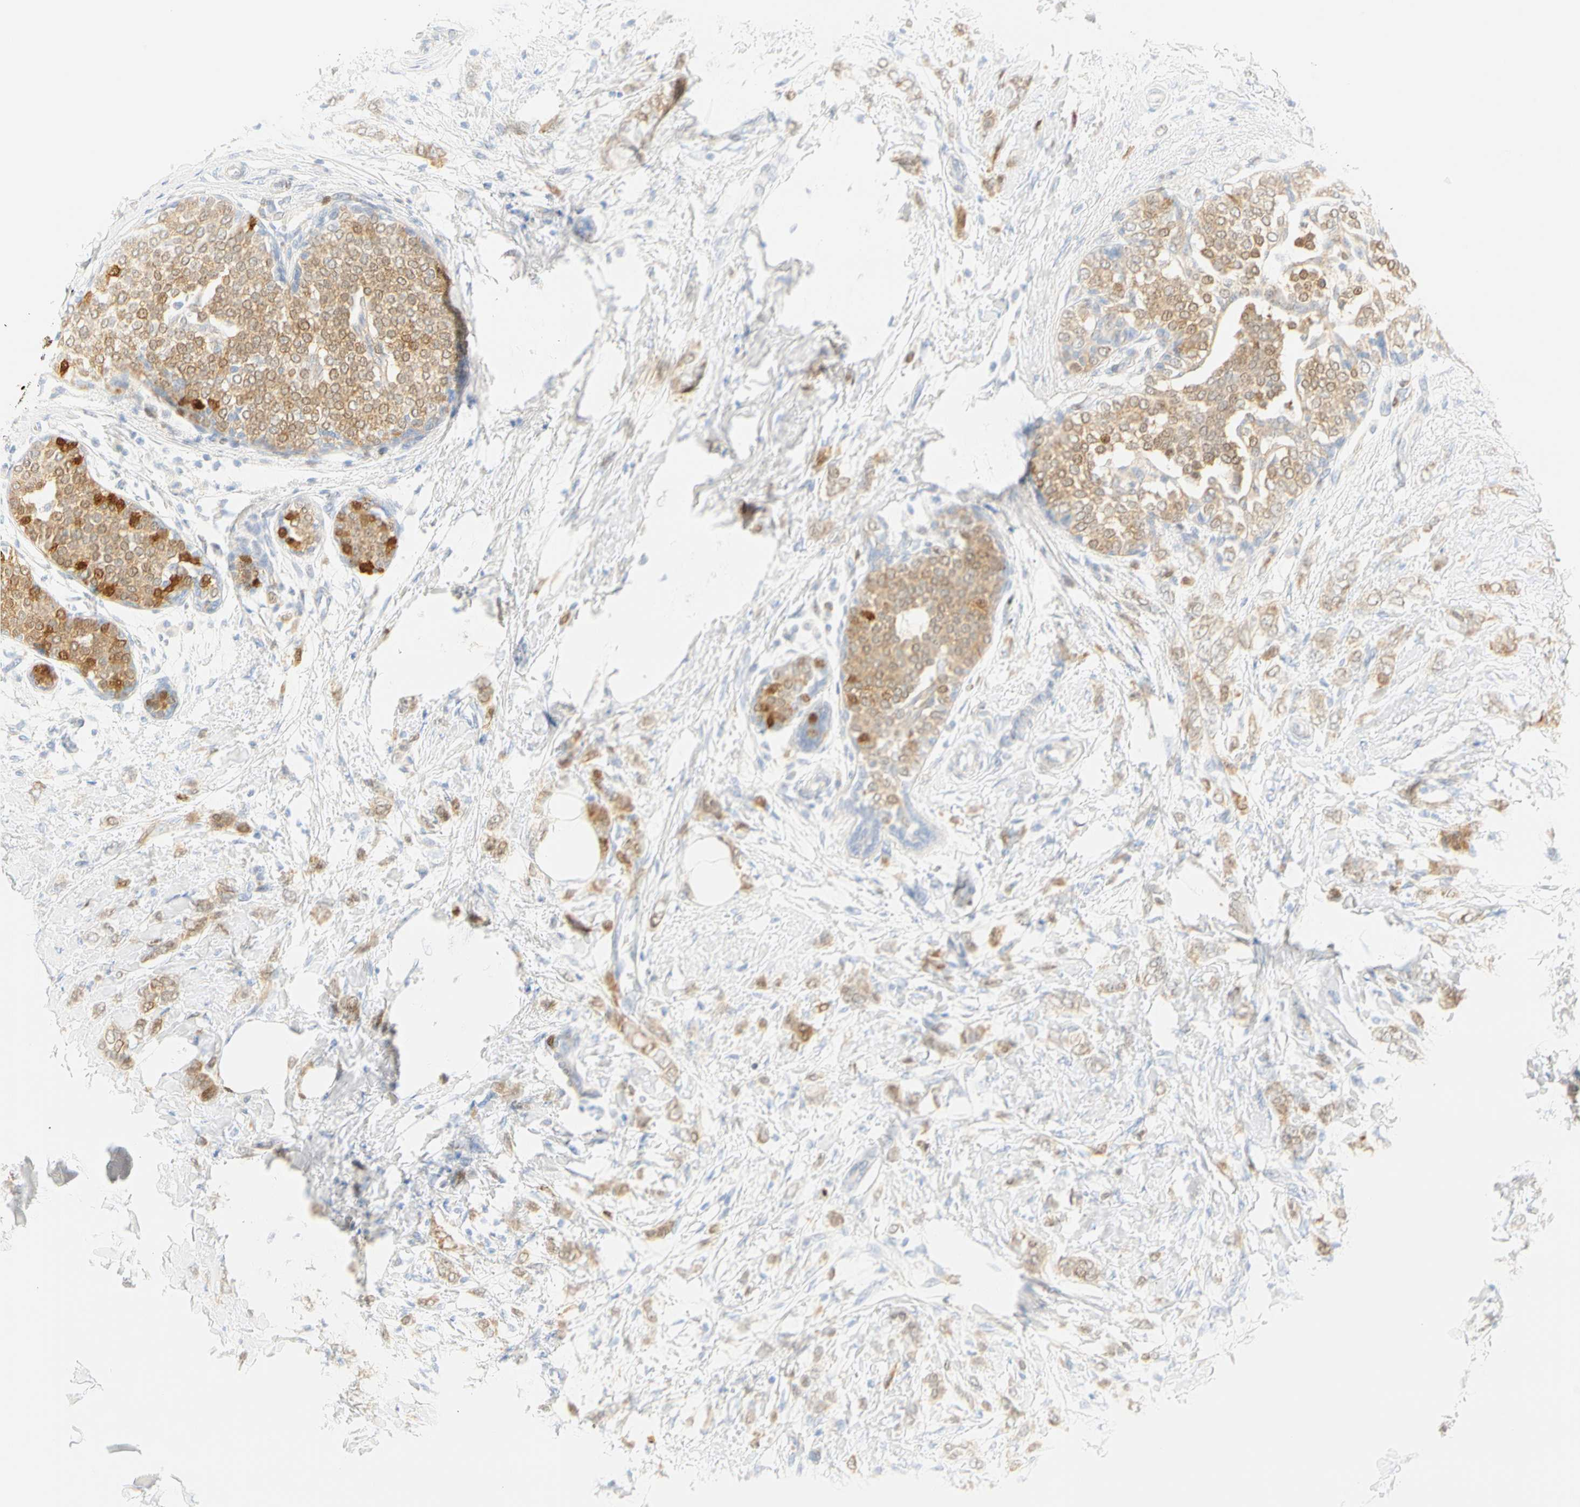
{"staining": {"intensity": "weak", "quantity": "25%-75%", "location": "cytoplasmic/membranous"}, "tissue": "breast cancer", "cell_type": "Tumor cells", "image_type": "cancer", "snomed": [{"axis": "morphology", "description": "Lobular carcinoma, in situ"}, {"axis": "morphology", "description": "Lobular carcinoma"}, {"axis": "topography", "description": "Breast"}], "caption": "Weak cytoplasmic/membranous protein expression is appreciated in about 25%-75% of tumor cells in lobular carcinoma in situ (breast).", "gene": "SELENBP1", "patient": {"sex": "female", "age": 41}}